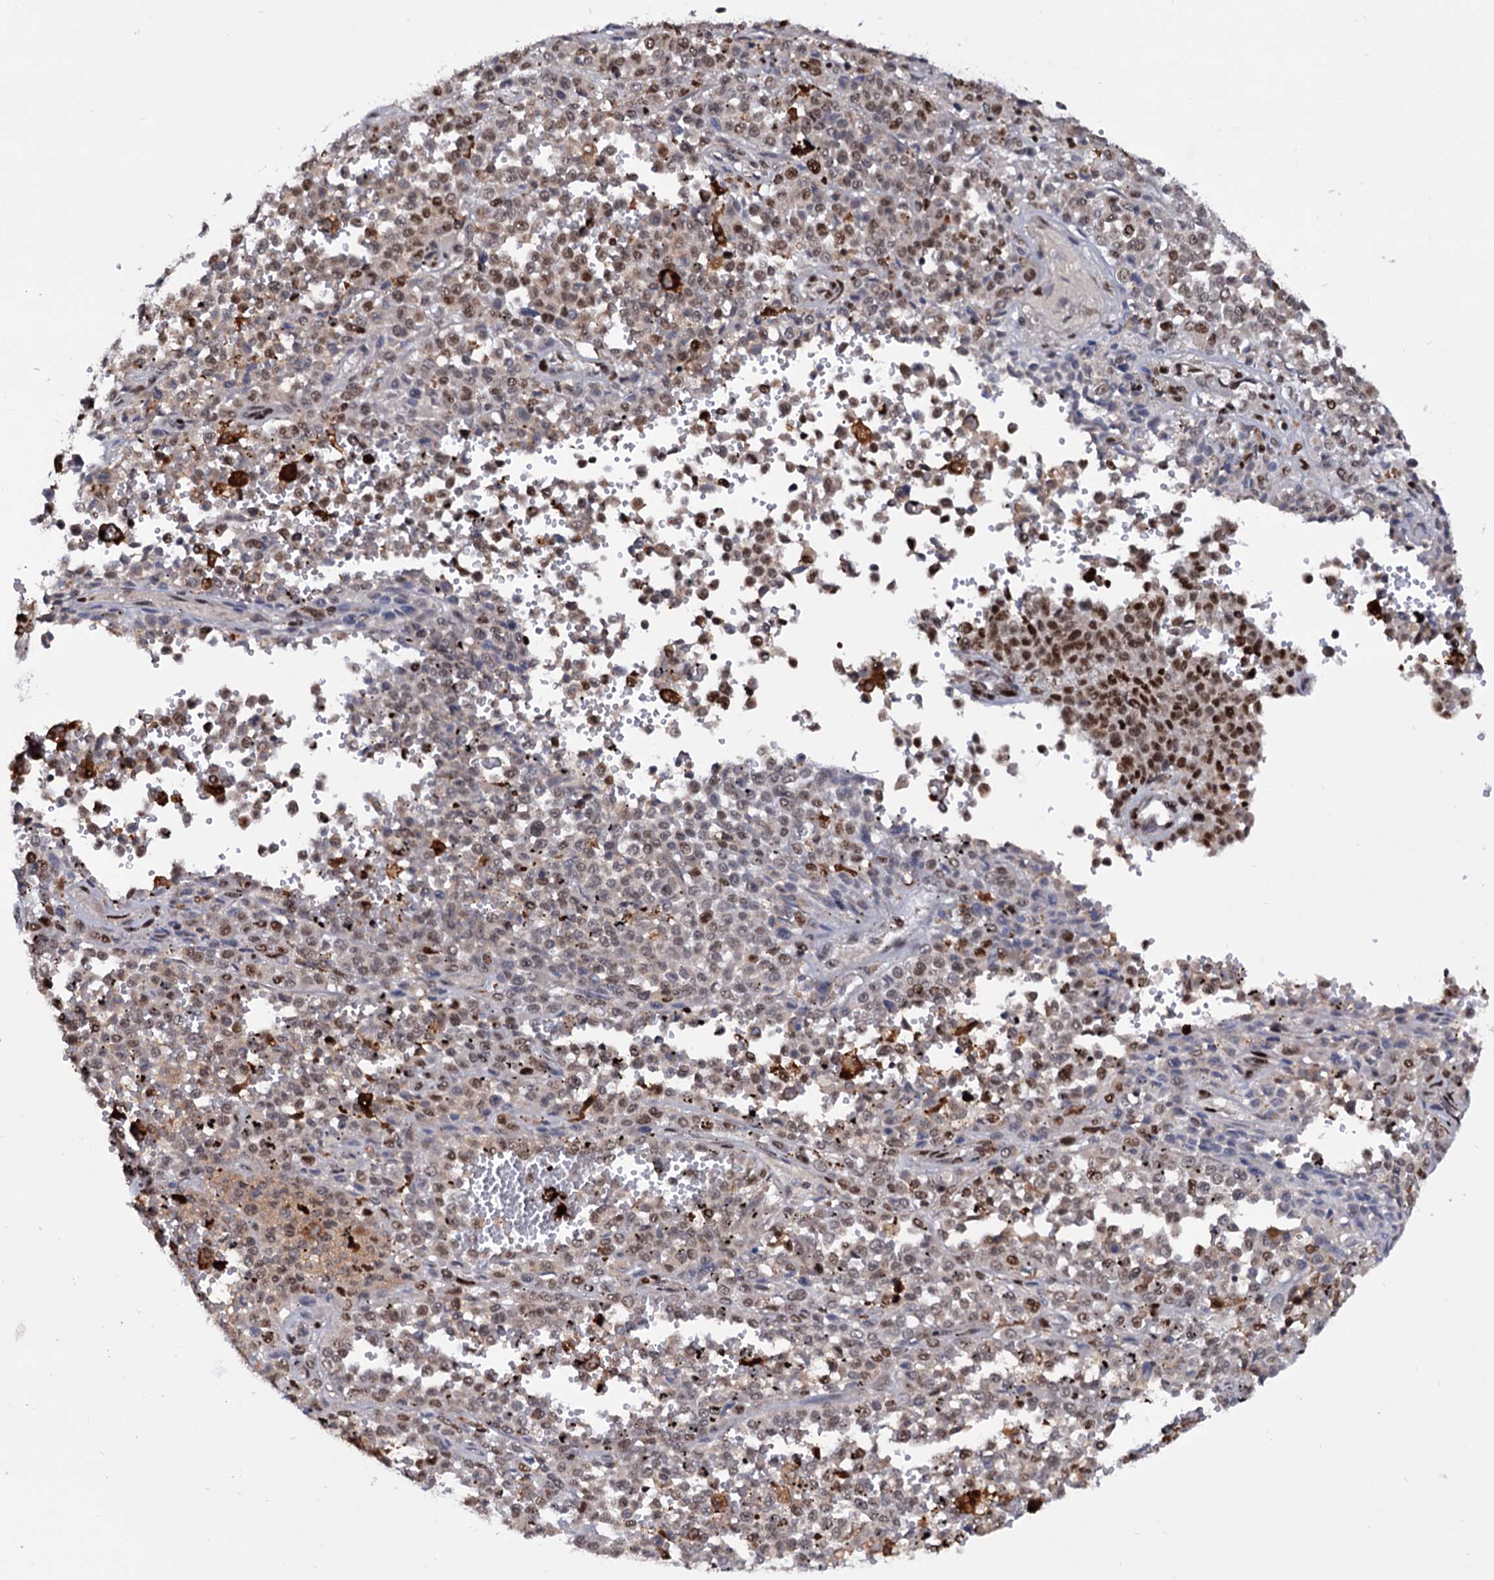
{"staining": {"intensity": "moderate", "quantity": ">75%", "location": "nuclear"}, "tissue": "melanoma", "cell_type": "Tumor cells", "image_type": "cancer", "snomed": [{"axis": "morphology", "description": "Malignant melanoma, Metastatic site"}, {"axis": "topography", "description": "Pancreas"}], "caption": "Tumor cells demonstrate moderate nuclear positivity in approximately >75% of cells in melanoma.", "gene": "RNASEH2B", "patient": {"sex": "female", "age": 30}}